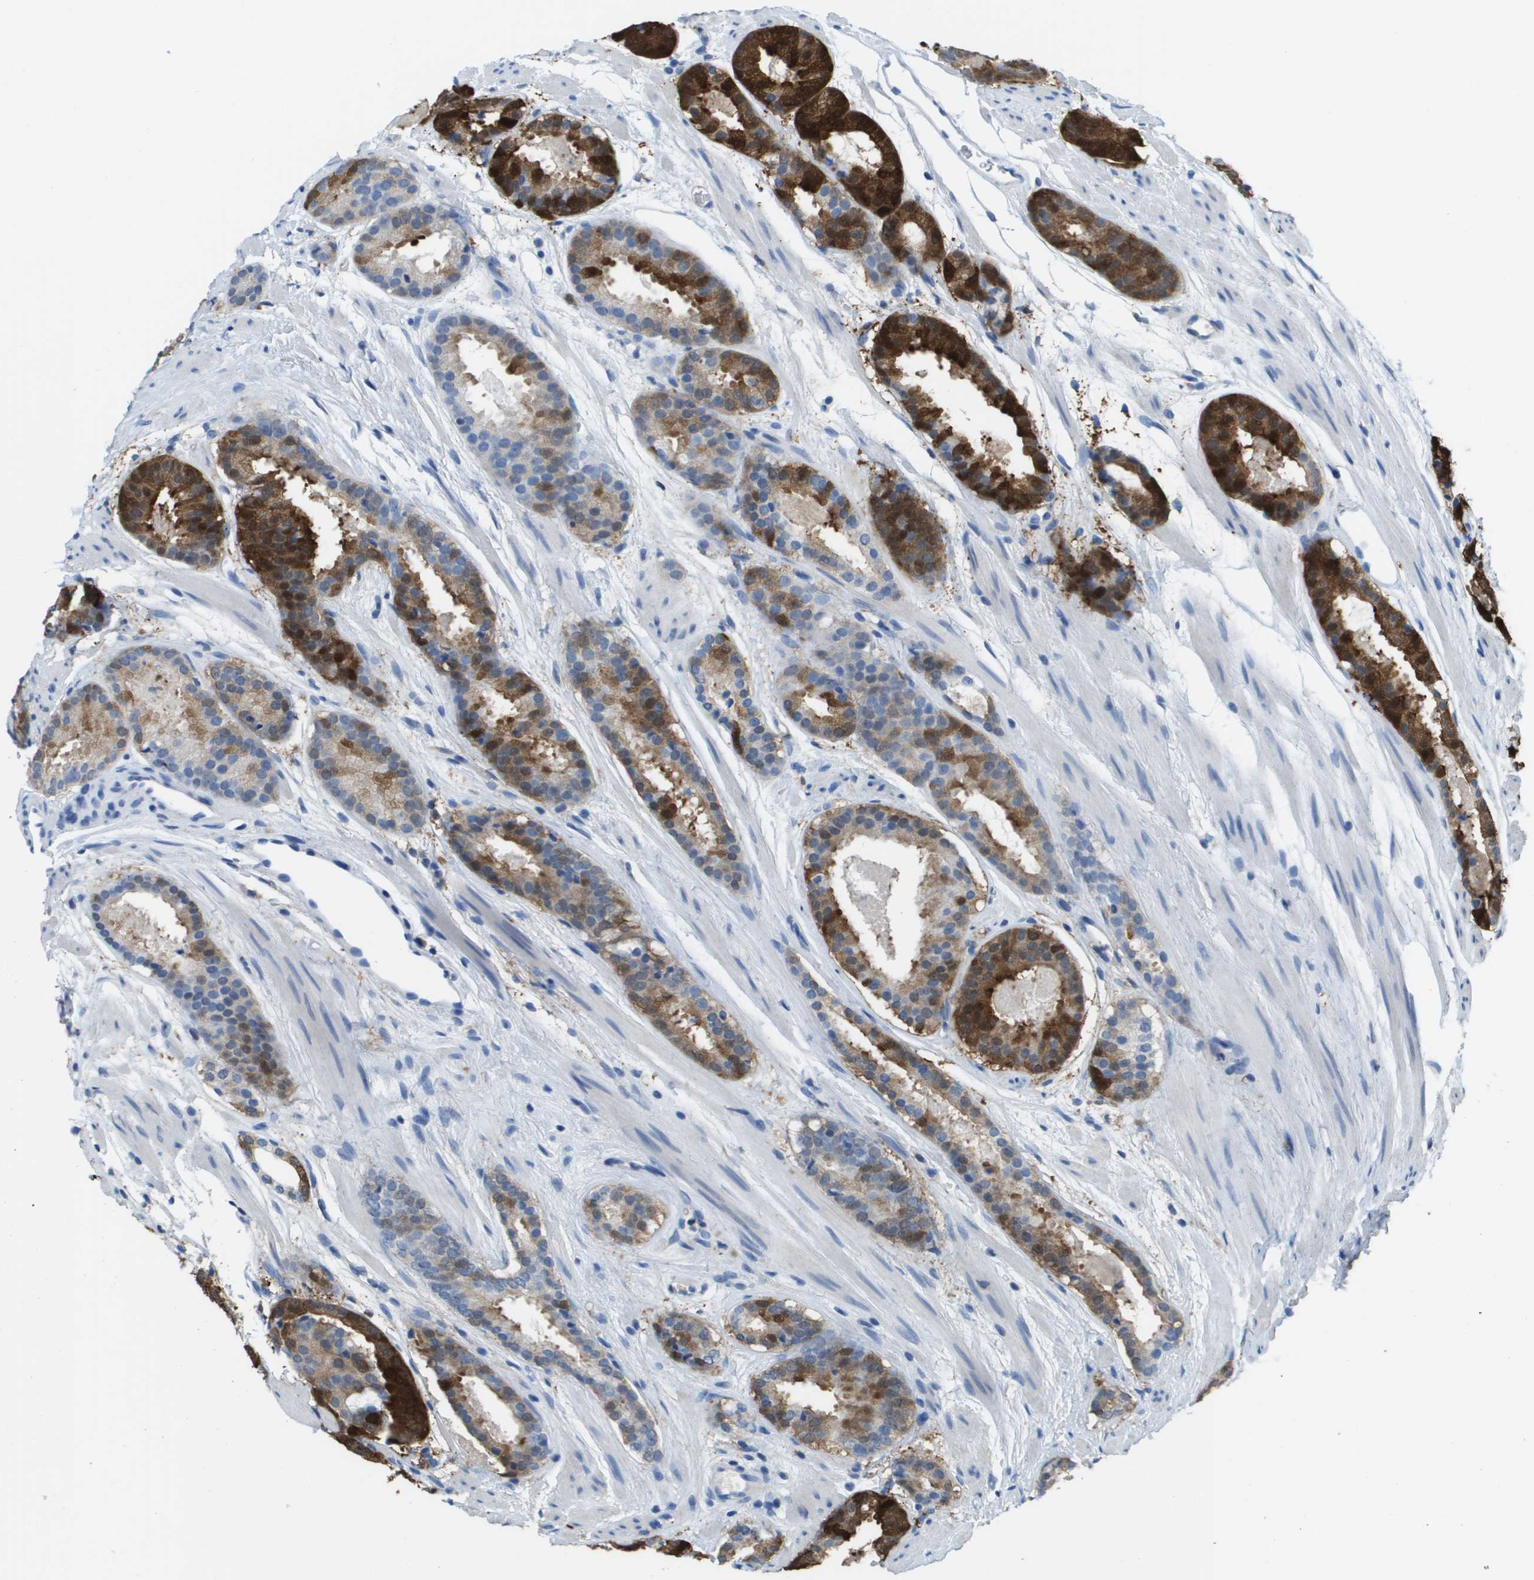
{"staining": {"intensity": "strong", "quantity": "25%-75%", "location": "cytoplasmic/membranous"}, "tissue": "prostate cancer", "cell_type": "Tumor cells", "image_type": "cancer", "snomed": [{"axis": "morphology", "description": "Adenocarcinoma, Low grade"}, {"axis": "topography", "description": "Prostate"}], "caption": "Low-grade adenocarcinoma (prostate) stained for a protein exhibits strong cytoplasmic/membranous positivity in tumor cells.", "gene": "FABP5", "patient": {"sex": "male", "age": 69}}